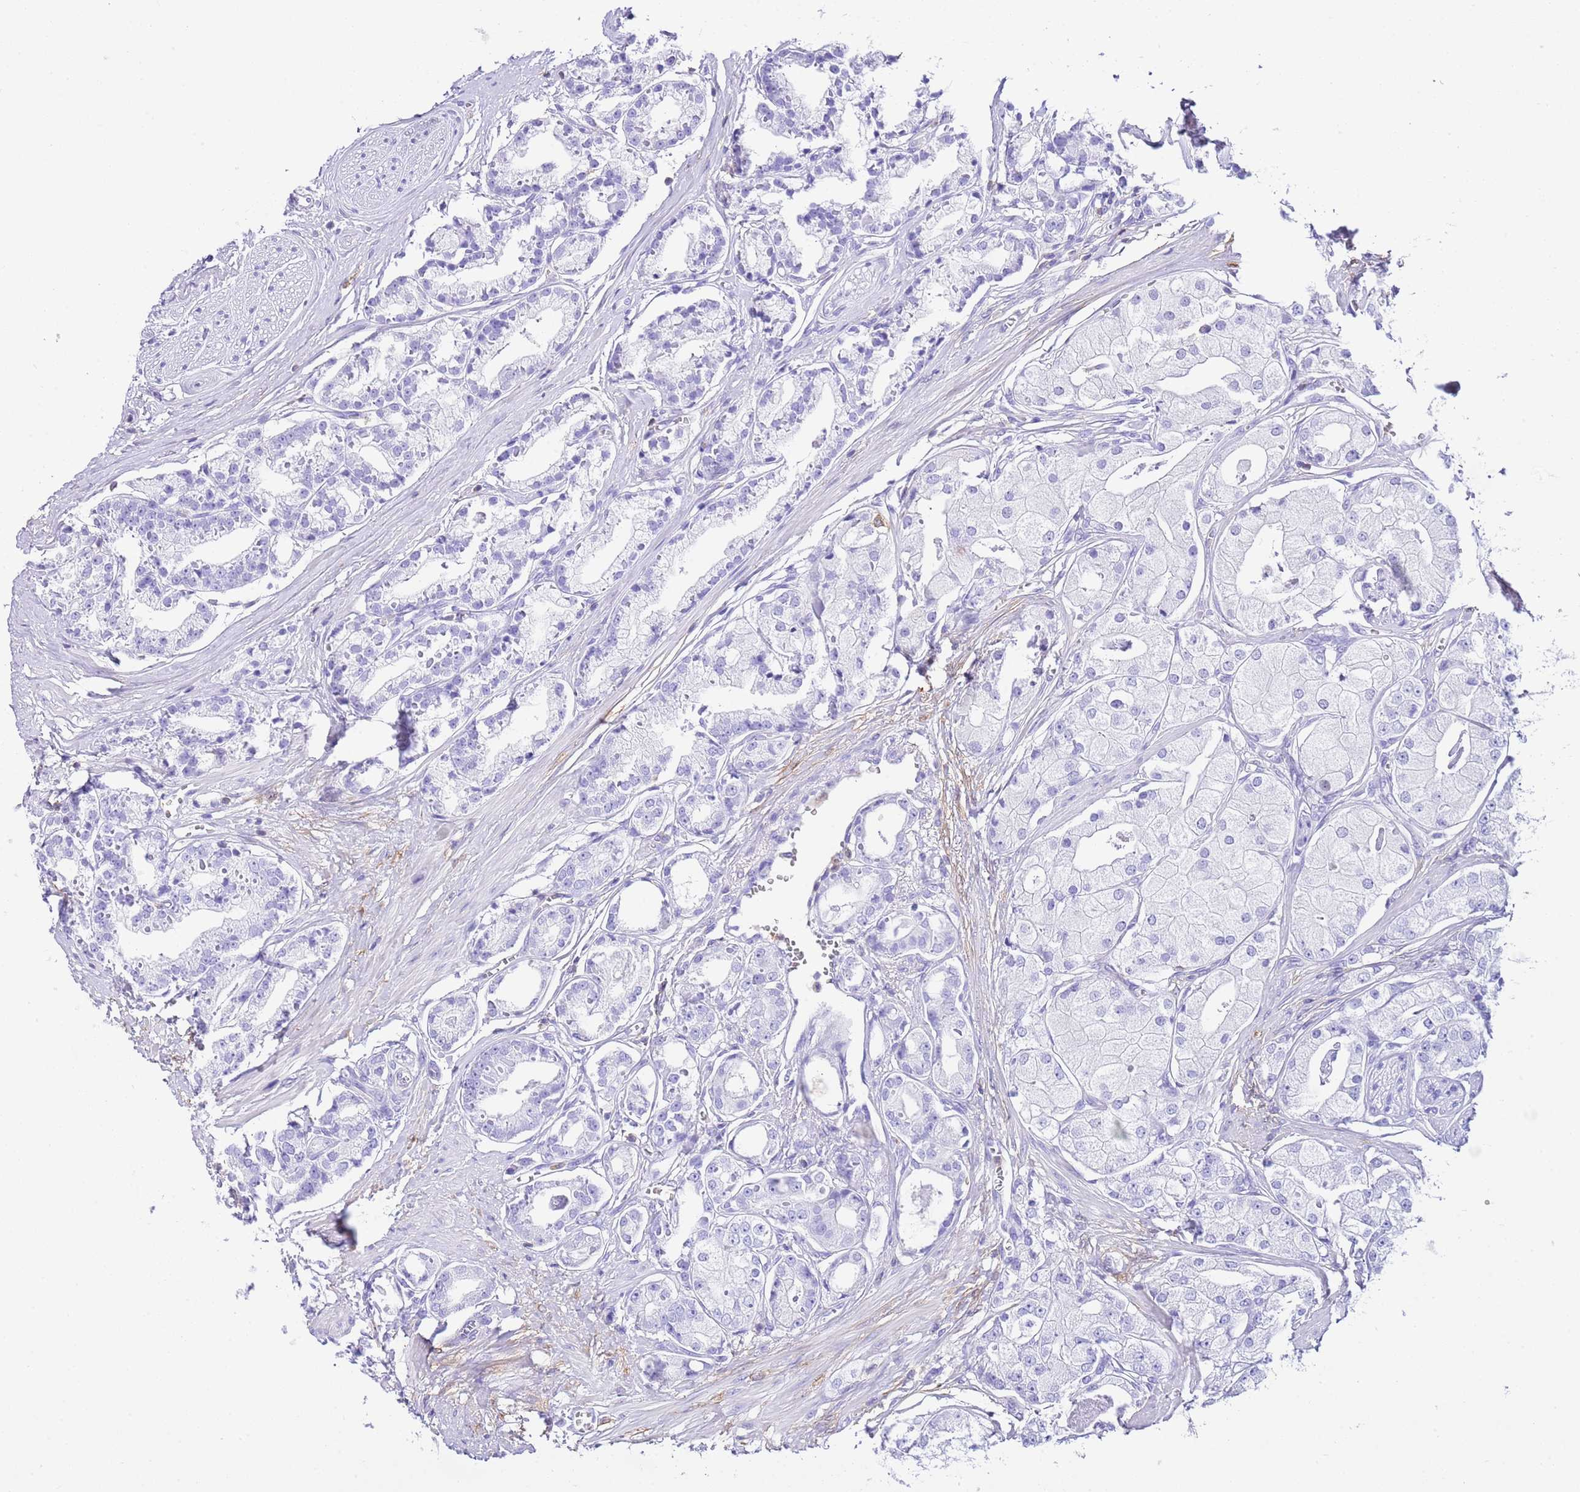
{"staining": {"intensity": "negative", "quantity": "none", "location": "none"}, "tissue": "prostate cancer", "cell_type": "Tumor cells", "image_type": "cancer", "snomed": [{"axis": "morphology", "description": "Adenocarcinoma, High grade"}, {"axis": "topography", "description": "Prostate"}], "caption": "Tumor cells are negative for brown protein staining in prostate adenocarcinoma (high-grade).", "gene": "CNN2", "patient": {"sex": "male", "age": 71}}